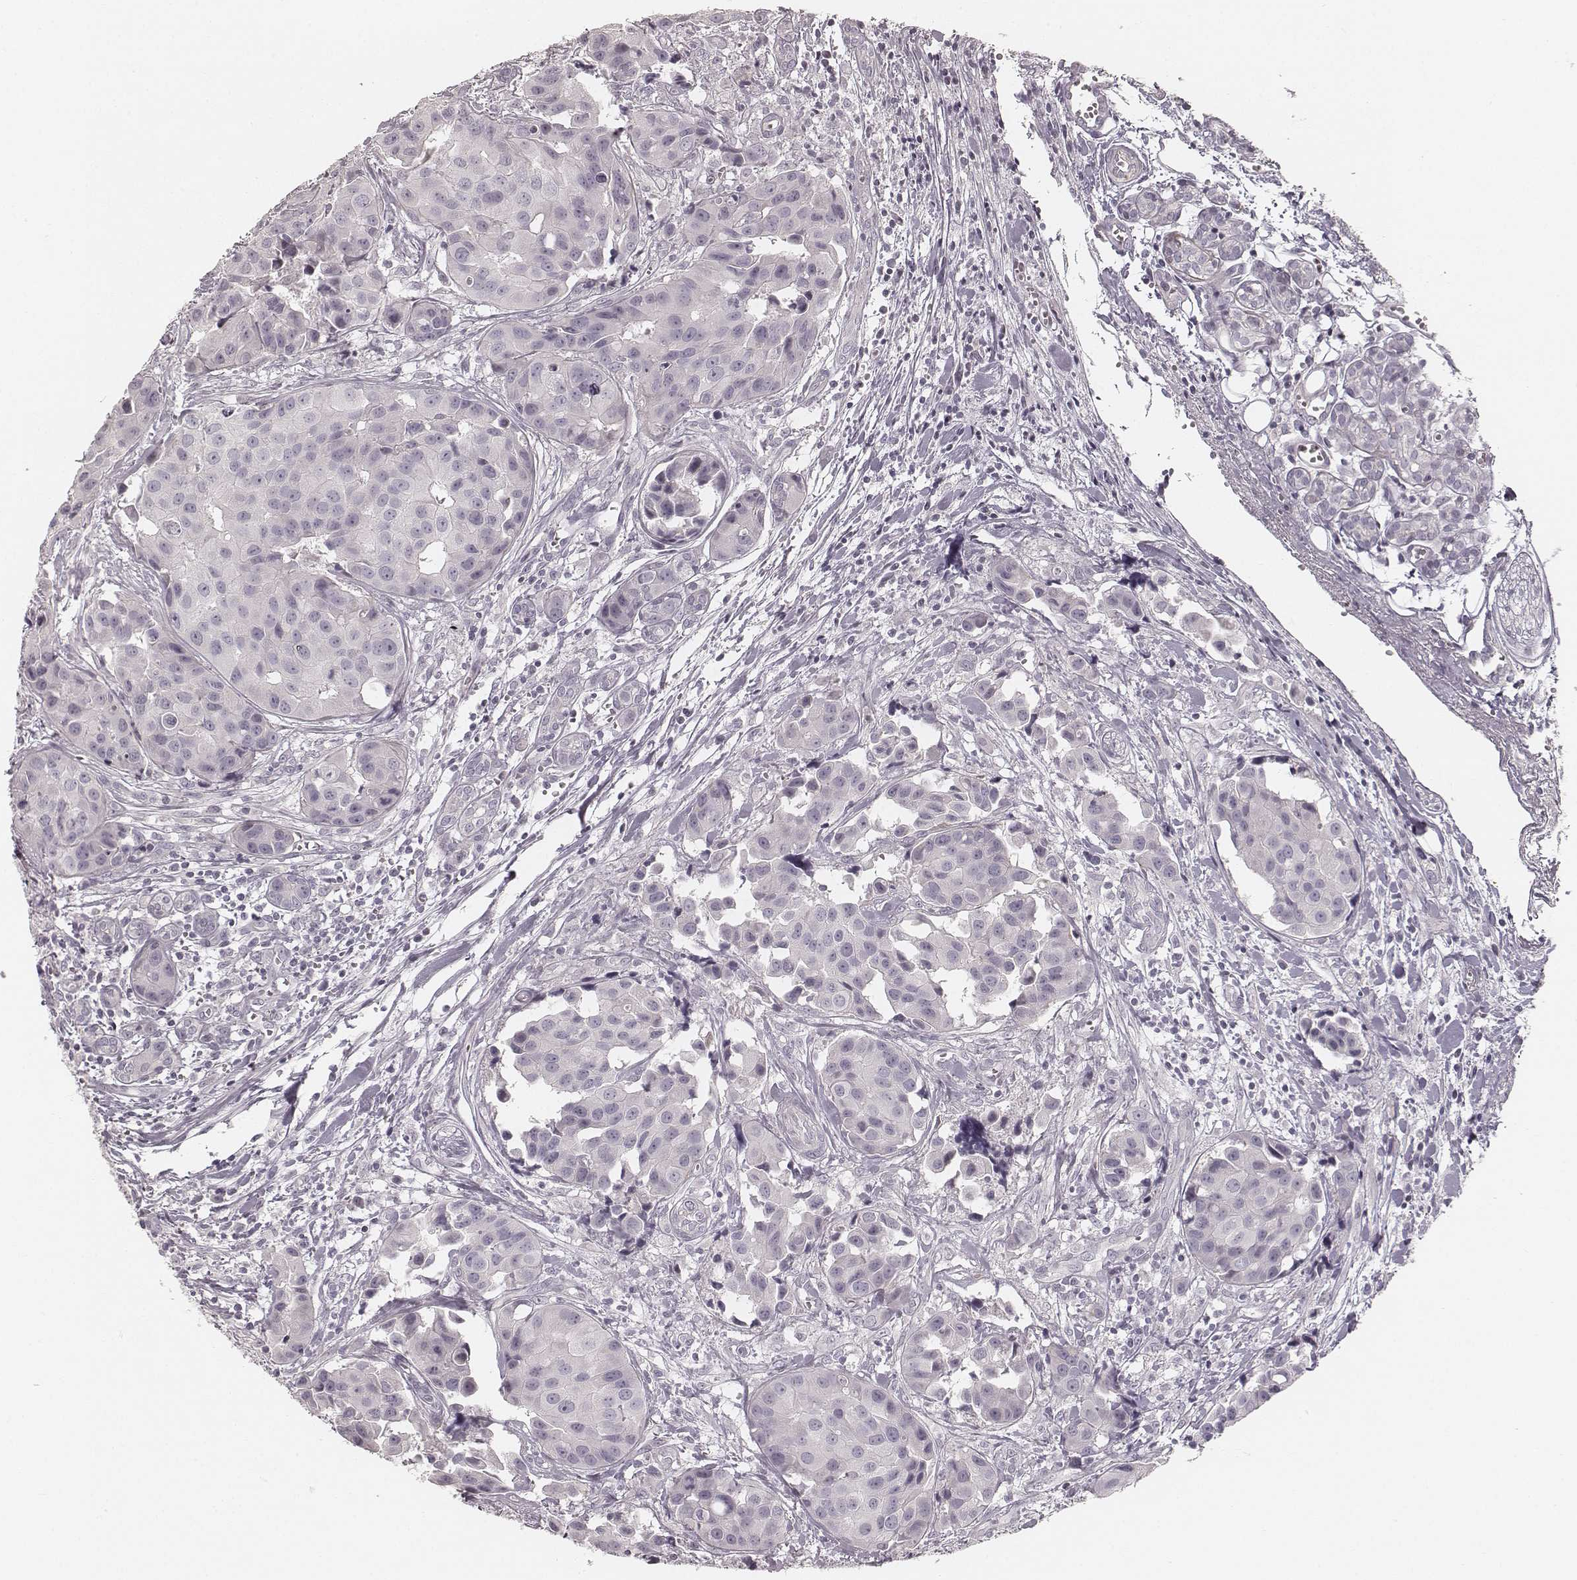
{"staining": {"intensity": "negative", "quantity": "none", "location": "none"}, "tissue": "head and neck cancer", "cell_type": "Tumor cells", "image_type": "cancer", "snomed": [{"axis": "morphology", "description": "Adenocarcinoma, NOS"}, {"axis": "topography", "description": "Head-Neck"}], "caption": "This is an IHC micrograph of head and neck cancer. There is no expression in tumor cells.", "gene": "SPATA24", "patient": {"sex": "male", "age": 76}}